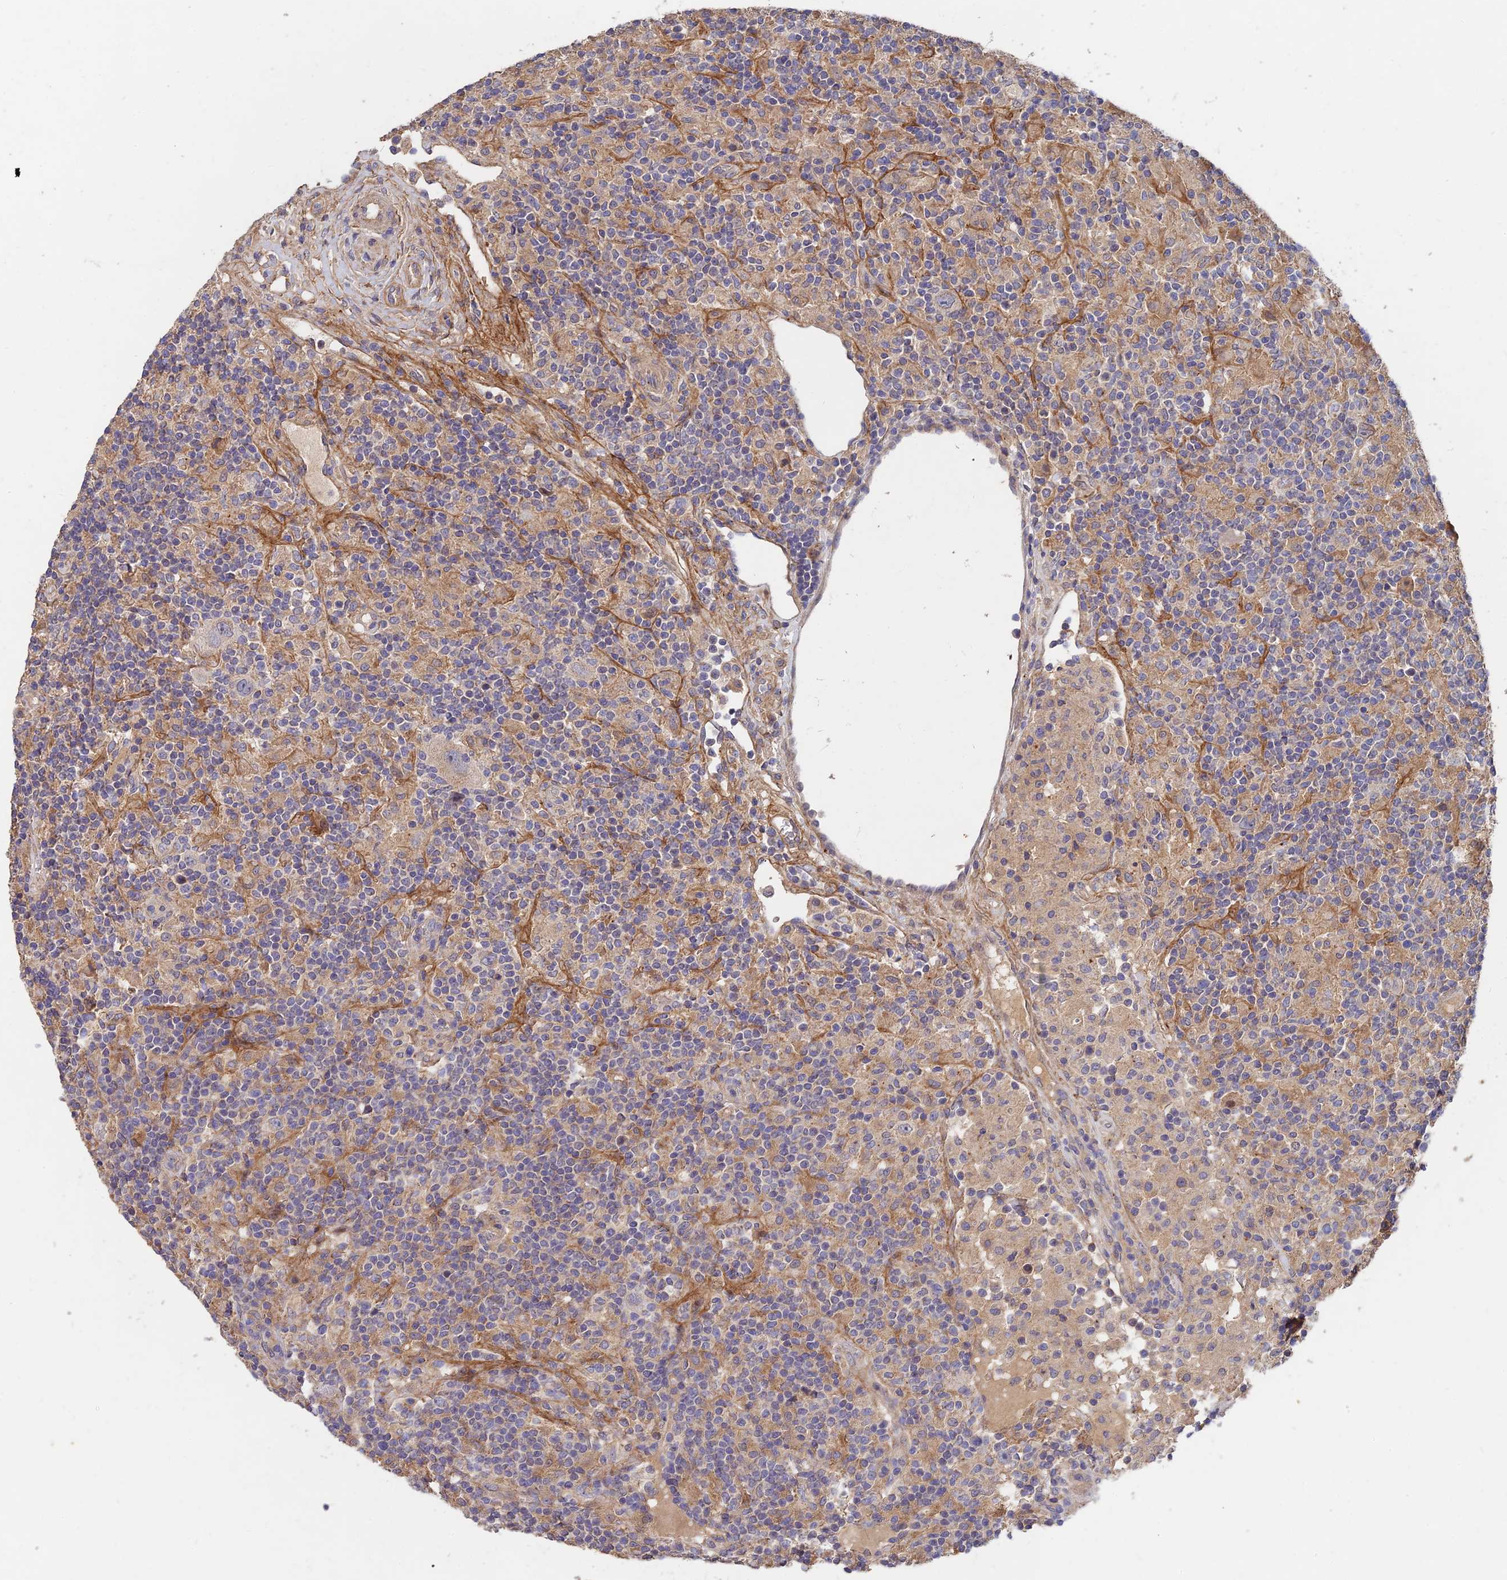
{"staining": {"intensity": "negative", "quantity": "none", "location": "none"}, "tissue": "lymphoma", "cell_type": "Tumor cells", "image_type": "cancer", "snomed": [{"axis": "morphology", "description": "Hodgkin's disease, NOS"}, {"axis": "topography", "description": "Lymph node"}], "caption": "Immunohistochemical staining of lymphoma reveals no significant expression in tumor cells. The staining is performed using DAB (3,3'-diaminobenzidine) brown chromogen with nuclei counter-stained in using hematoxylin.", "gene": "SLC38A11", "patient": {"sex": "male", "age": 70}}